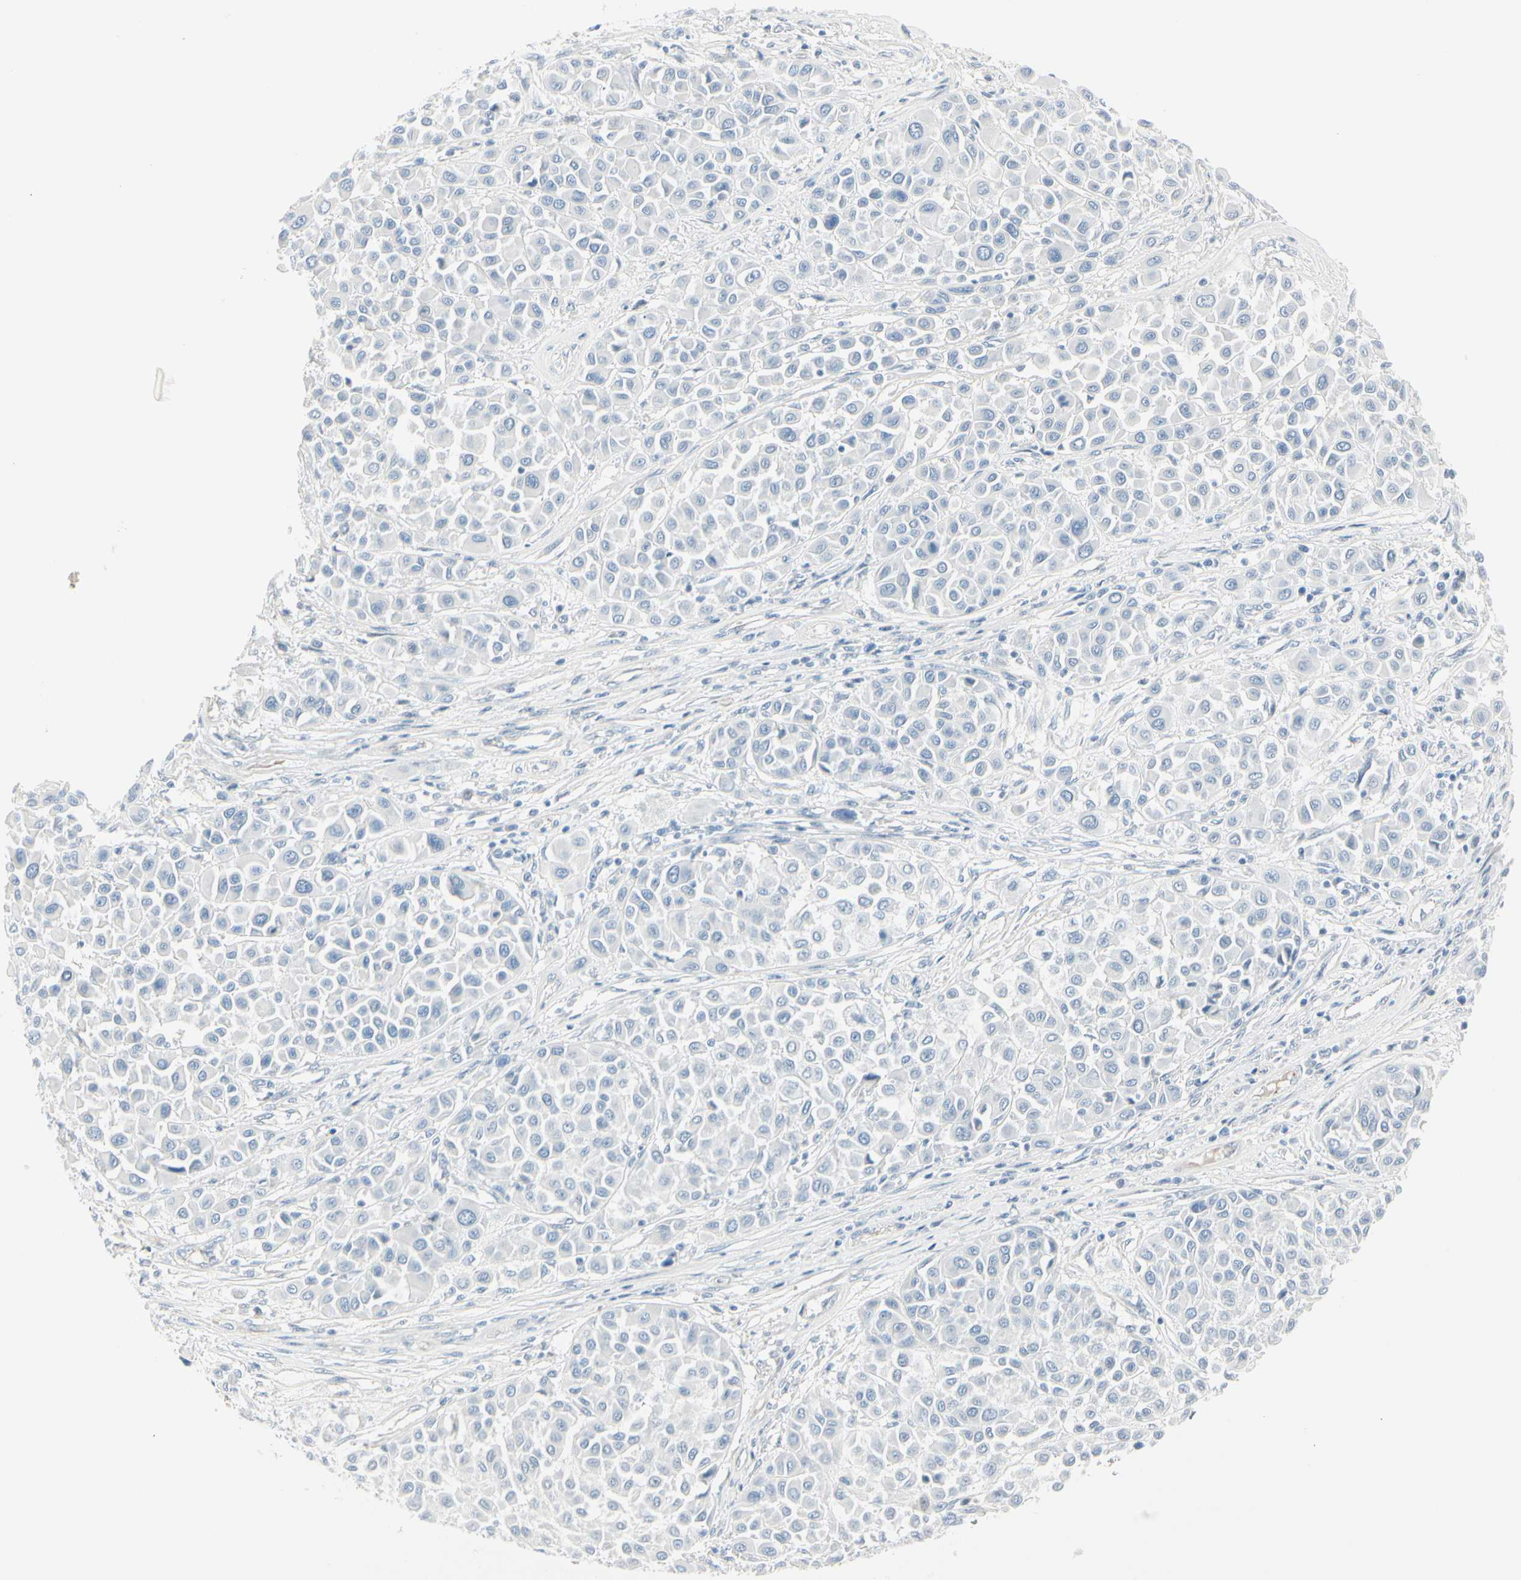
{"staining": {"intensity": "negative", "quantity": "none", "location": "none"}, "tissue": "melanoma", "cell_type": "Tumor cells", "image_type": "cancer", "snomed": [{"axis": "morphology", "description": "Malignant melanoma, Metastatic site"}, {"axis": "topography", "description": "Soft tissue"}], "caption": "This is an IHC image of human melanoma. There is no expression in tumor cells.", "gene": "CDHR5", "patient": {"sex": "male", "age": 41}}